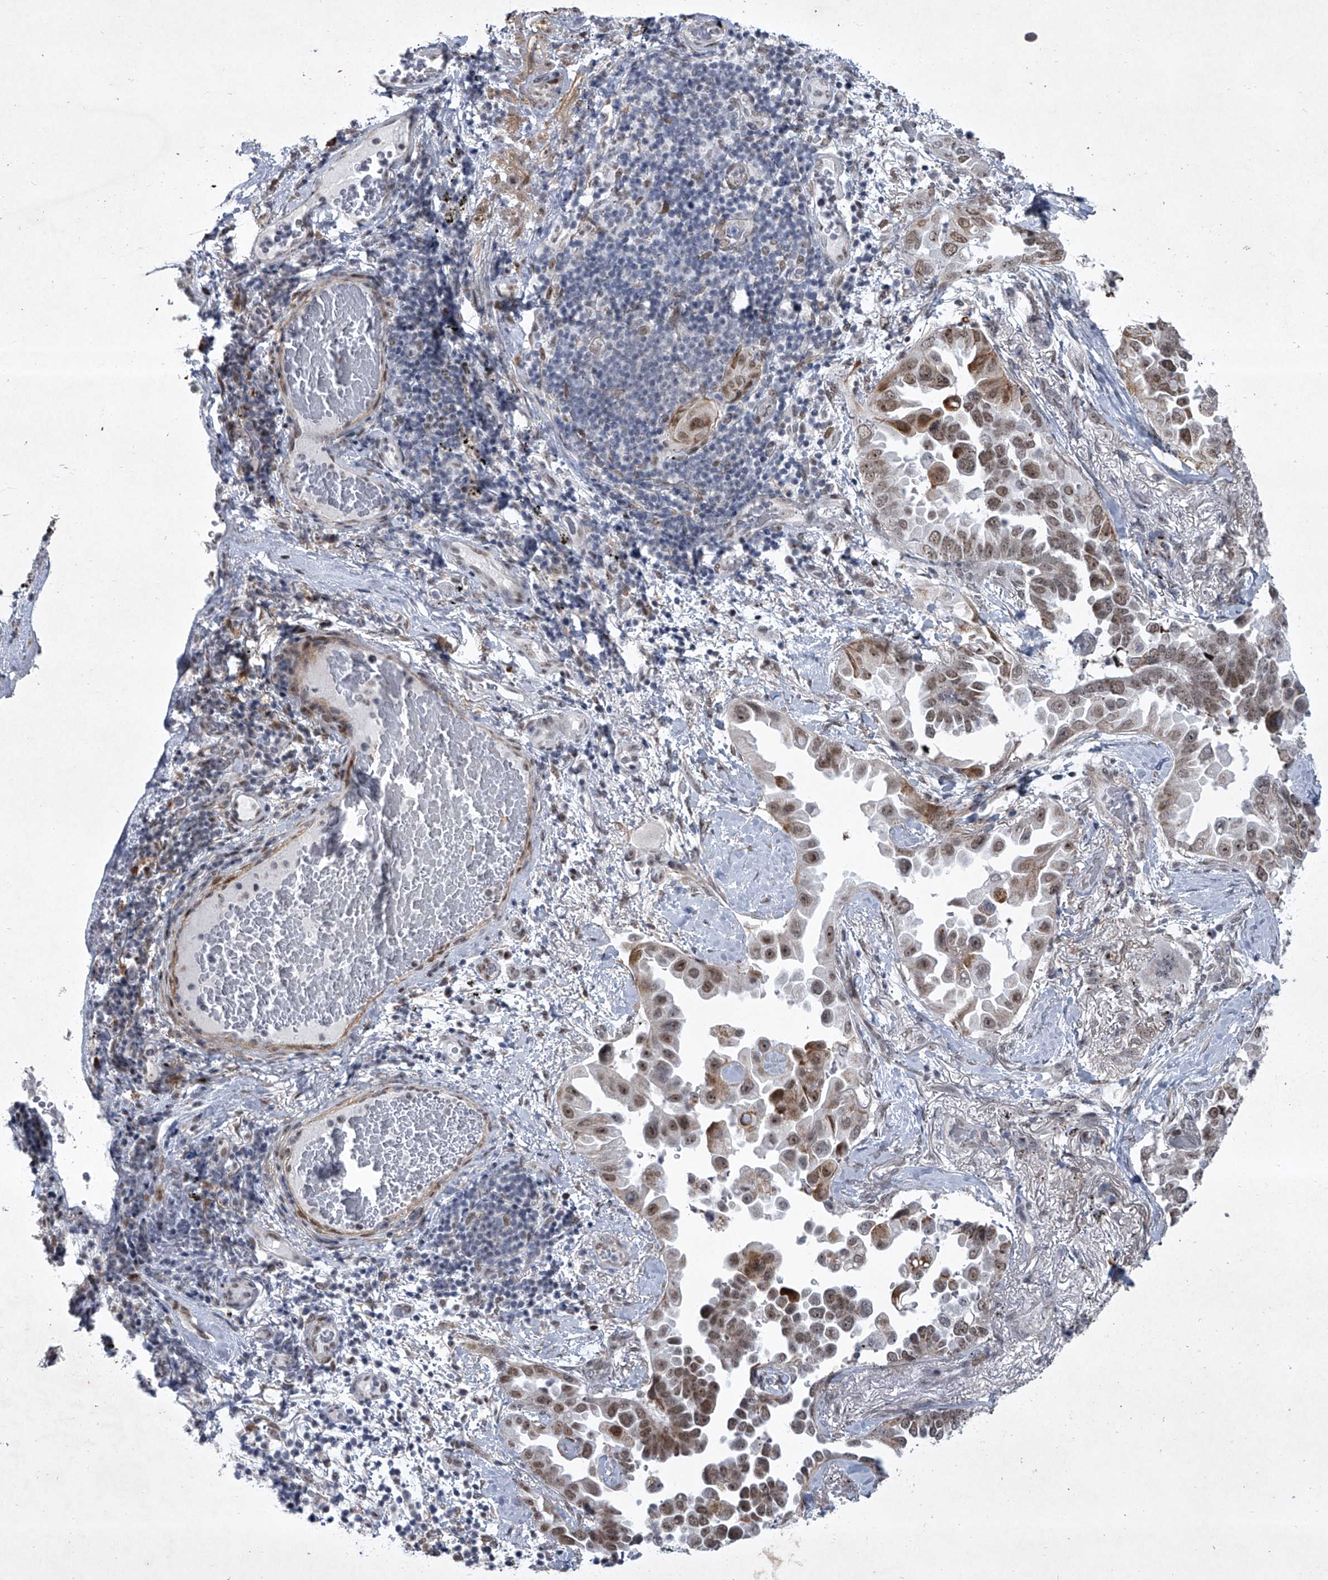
{"staining": {"intensity": "moderate", "quantity": ">75%", "location": "nuclear"}, "tissue": "lung cancer", "cell_type": "Tumor cells", "image_type": "cancer", "snomed": [{"axis": "morphology", "description": "Adenocarcinoma, NOS"}, {"axis": "topography", "description": "Lung"}], "caption": "Lung cancer (adenocarcinoma) stained with a brown dye exhibits moderate nuclear positive staining in approximately >75% of tumor cells.", "gene": "MLLT1", "patient": {"sex": "female", "age": 67}}